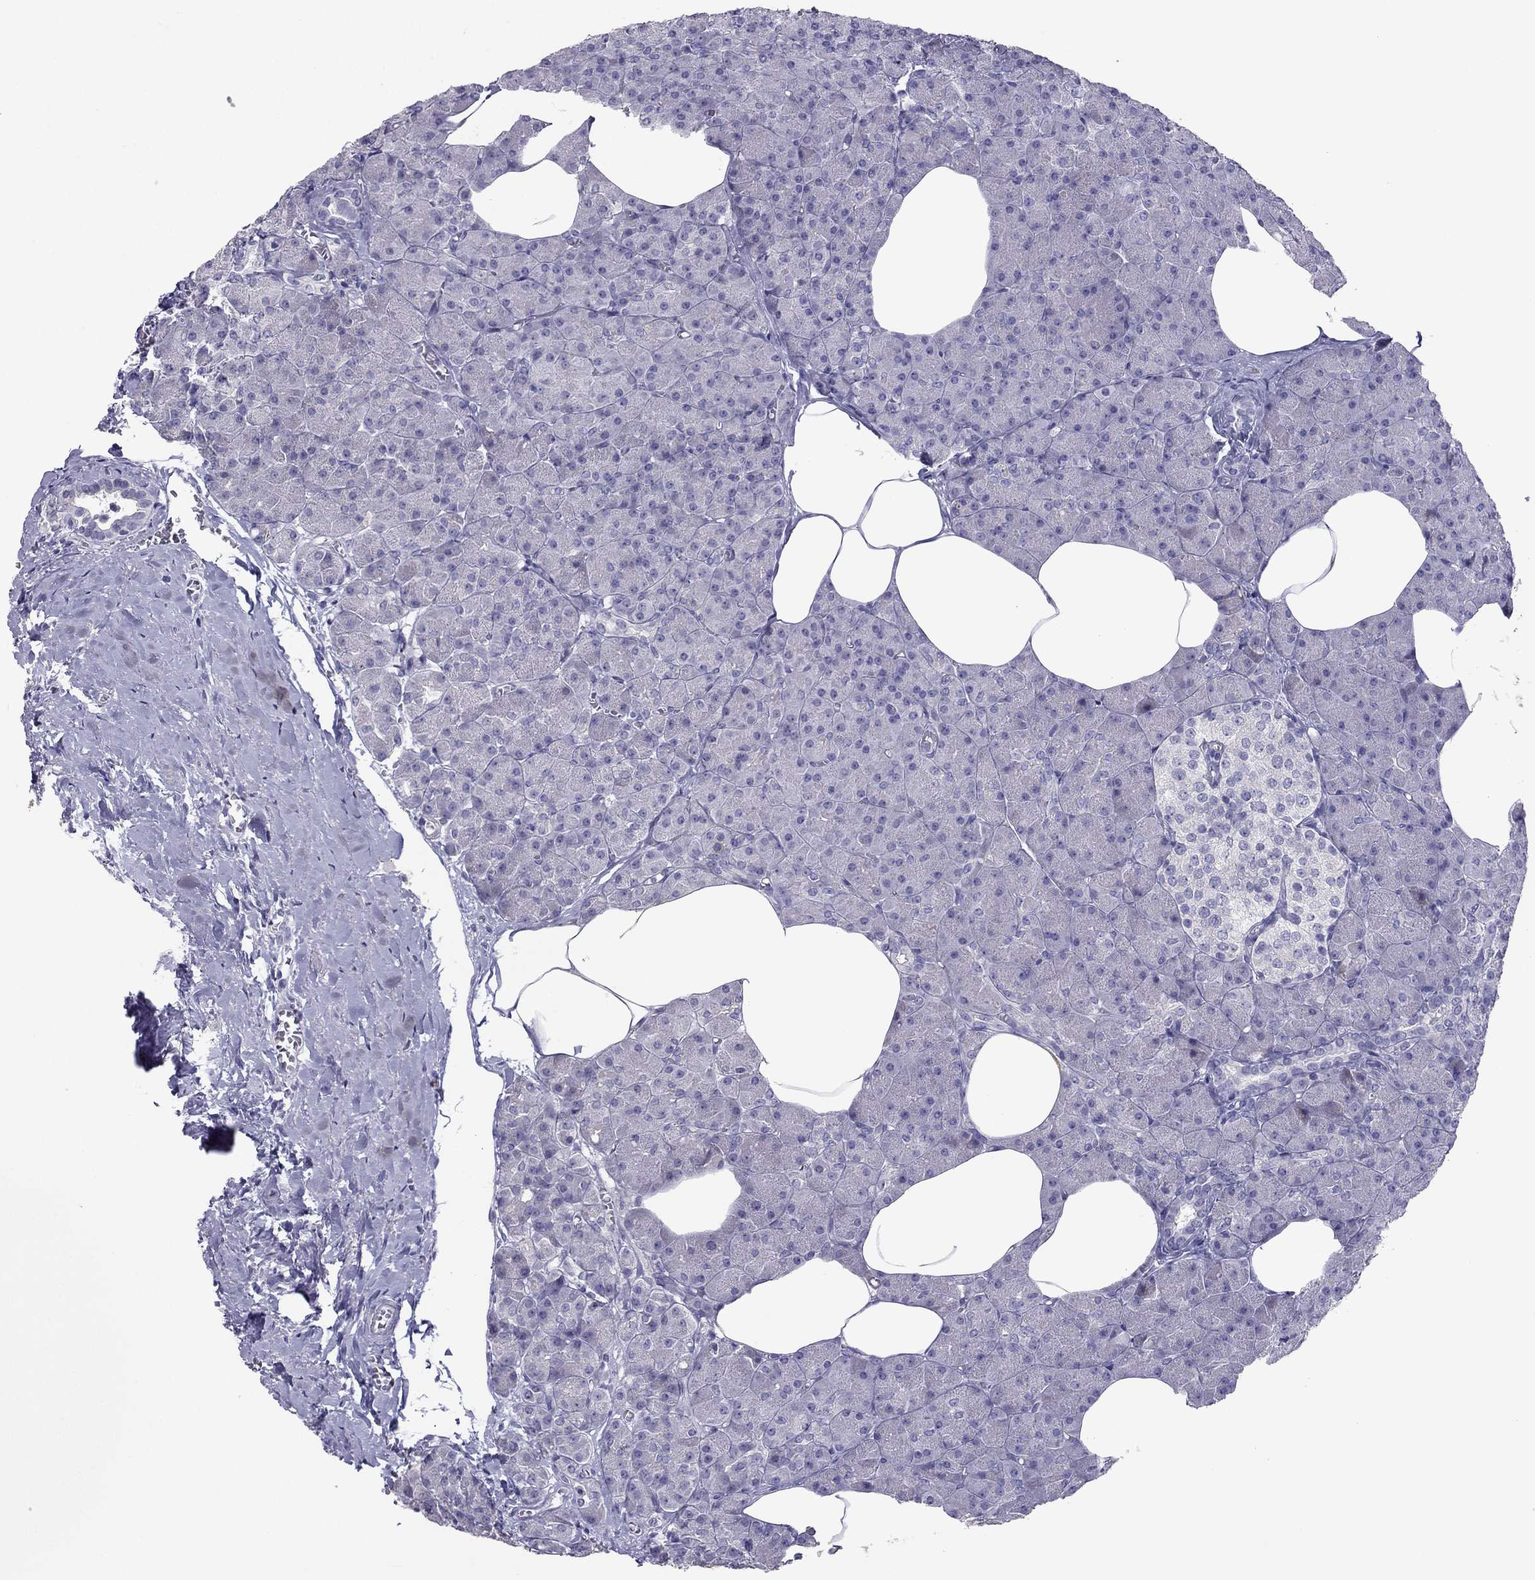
{"staining": {"intensity": "negative", "quantity": "none", "location": "none"}, "tissue": "pancreas", "cell_type": "Exocrine glandular cells", "image_type": "normal", "snomed": [{"axis": "morphology", "description": "Normal tissue, NOS"}, {"axis": "topography", "description": "Pancreas"}], "caption": "This is an immunohistochemistry (IHC) image of normal pancreas. There is no expression in exocrine glandular cells.", "gene": "RGS8", "patient": {"sex": "female", "age": 45}}